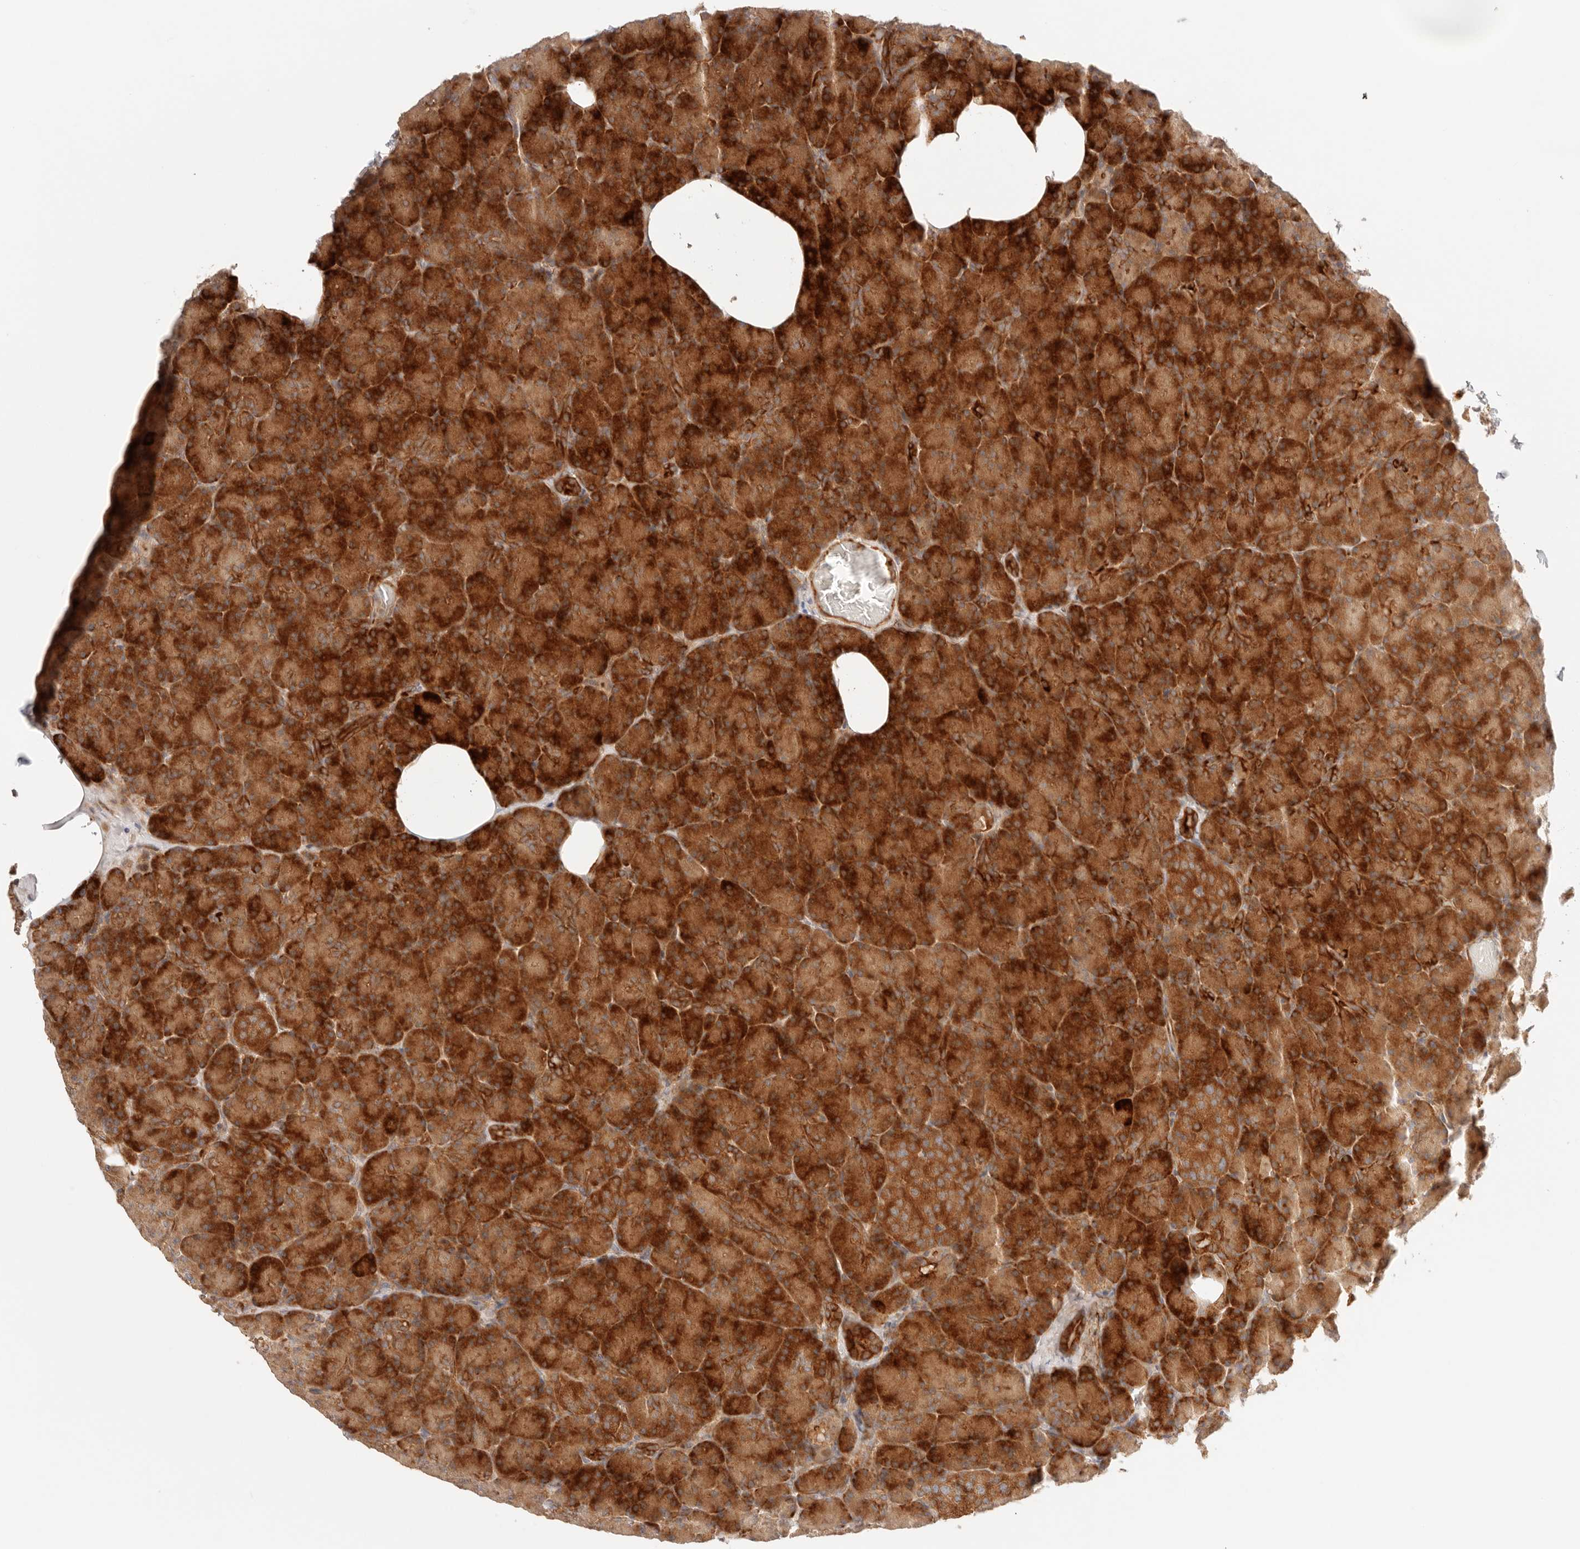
{"staining": {"intensity": "strong", "quantity": "25%-75%", "location": "cytoplasmic/membranous"}, "tissue": "pancreas", "cell_type": "Exocrine glandular cells", "image_type": "normal", "snomed": [{"axis": "morphology", "description": "Normal tissue, NOS"}, {"axis": "topography", "description": "Pancreas"}], "caption": "Benign pancreas was stained to show a protein in brown. There is high levels of strong cytoplasmic/membranous expression in about 25%-75% of exocrine glandular cells.", "gene": "IL1R2", "patient": {"sex": "female", "age": 43}}